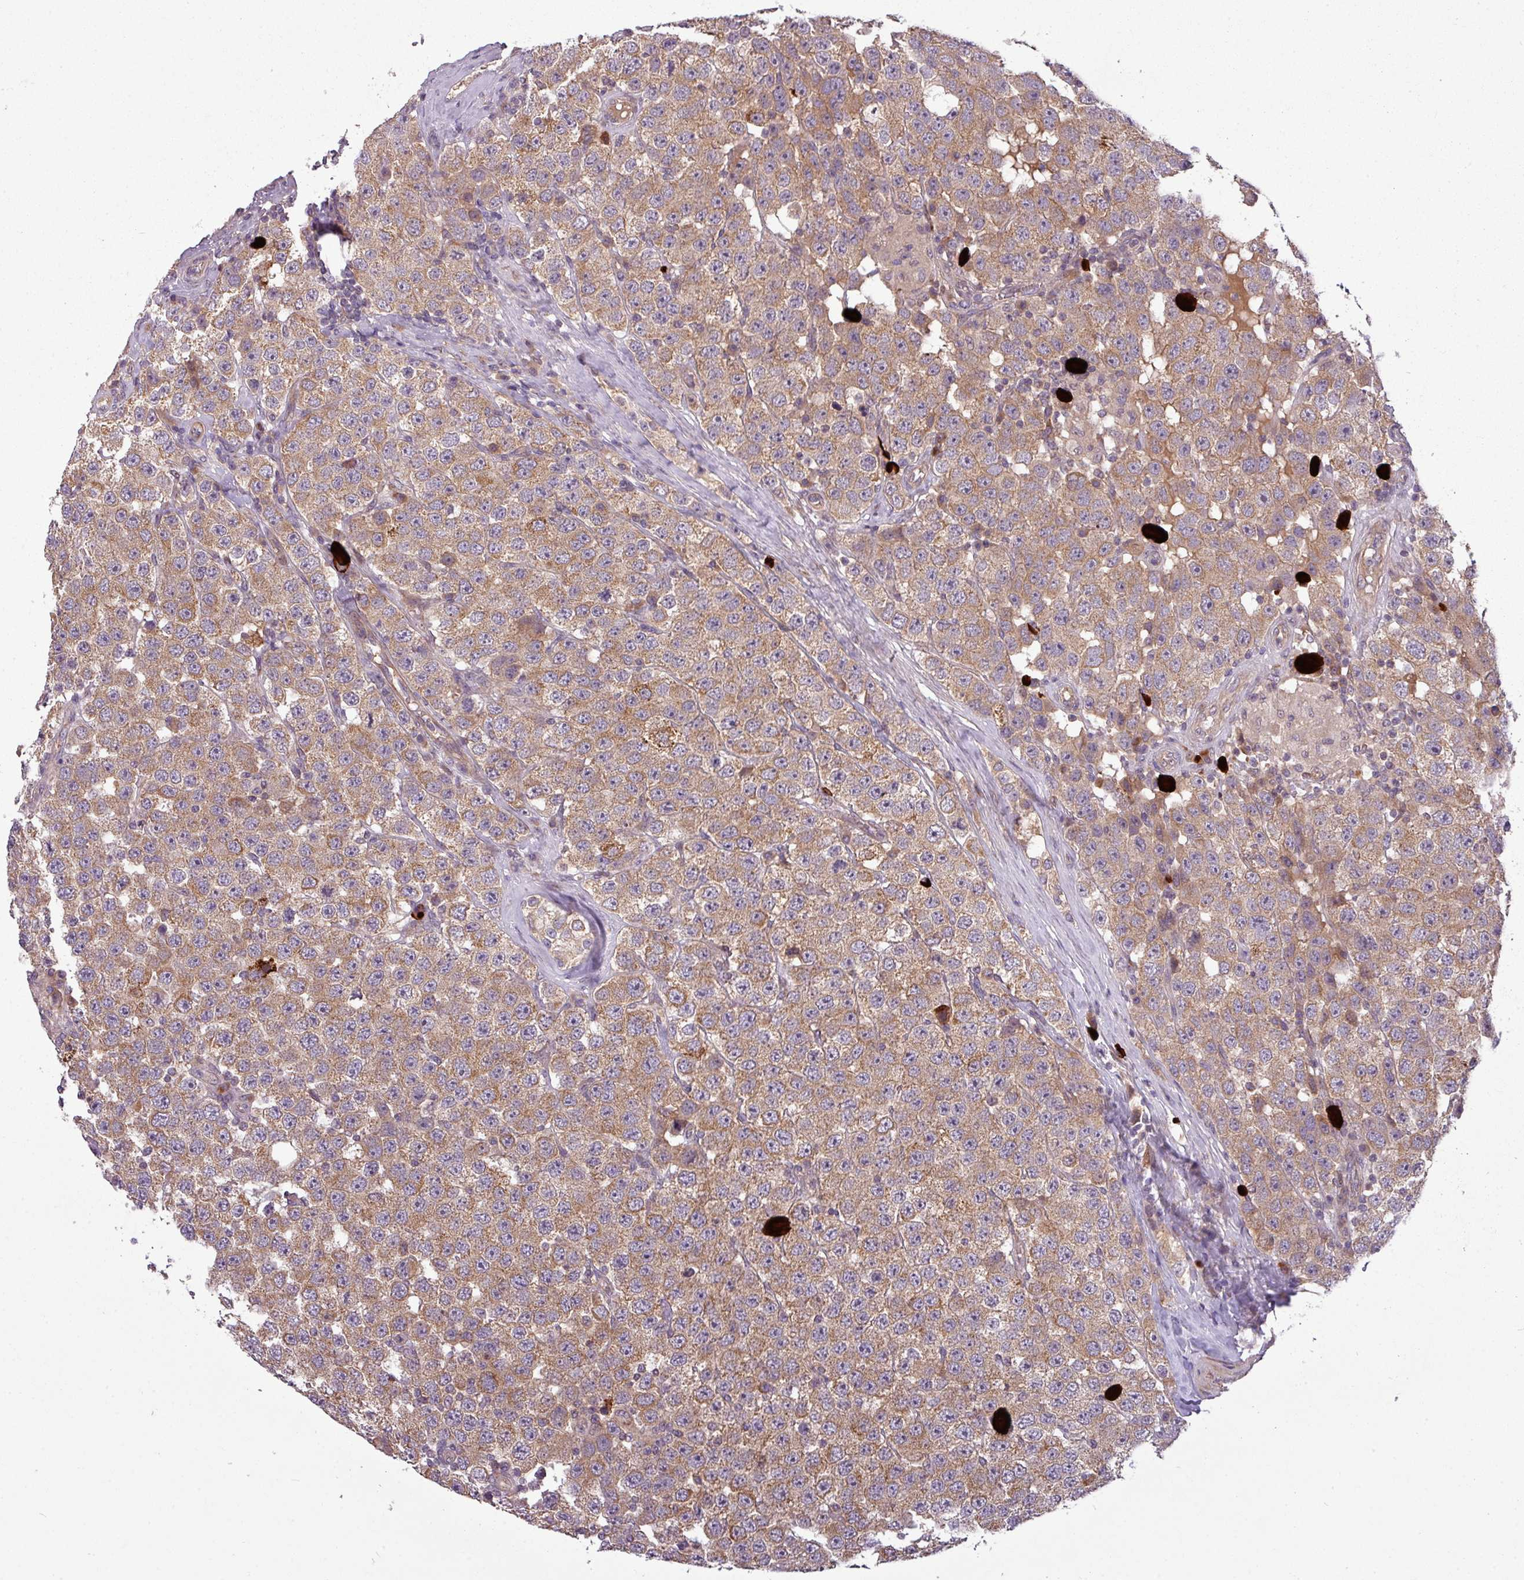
{"staining": {"intensity": "moderate", "quantity": ">75%", "location": "cytoplasmic/membranous"}, "tissue": "testis cancer", "cell_type": "Tumor cells", "image_type": "cancer", "snomed": [{"axis": "morphology", "description": "Seminoma, NOS"}, {"axis": "topography", "description": "Testis"}], "caption": "Protein expression analysis of human testis cancer reveals moderate cytoplasmic/membranous positivity in about >75% of tumor cells.", "gene": "PAPLN", "patient": {"sex": "male", "age": 28}}